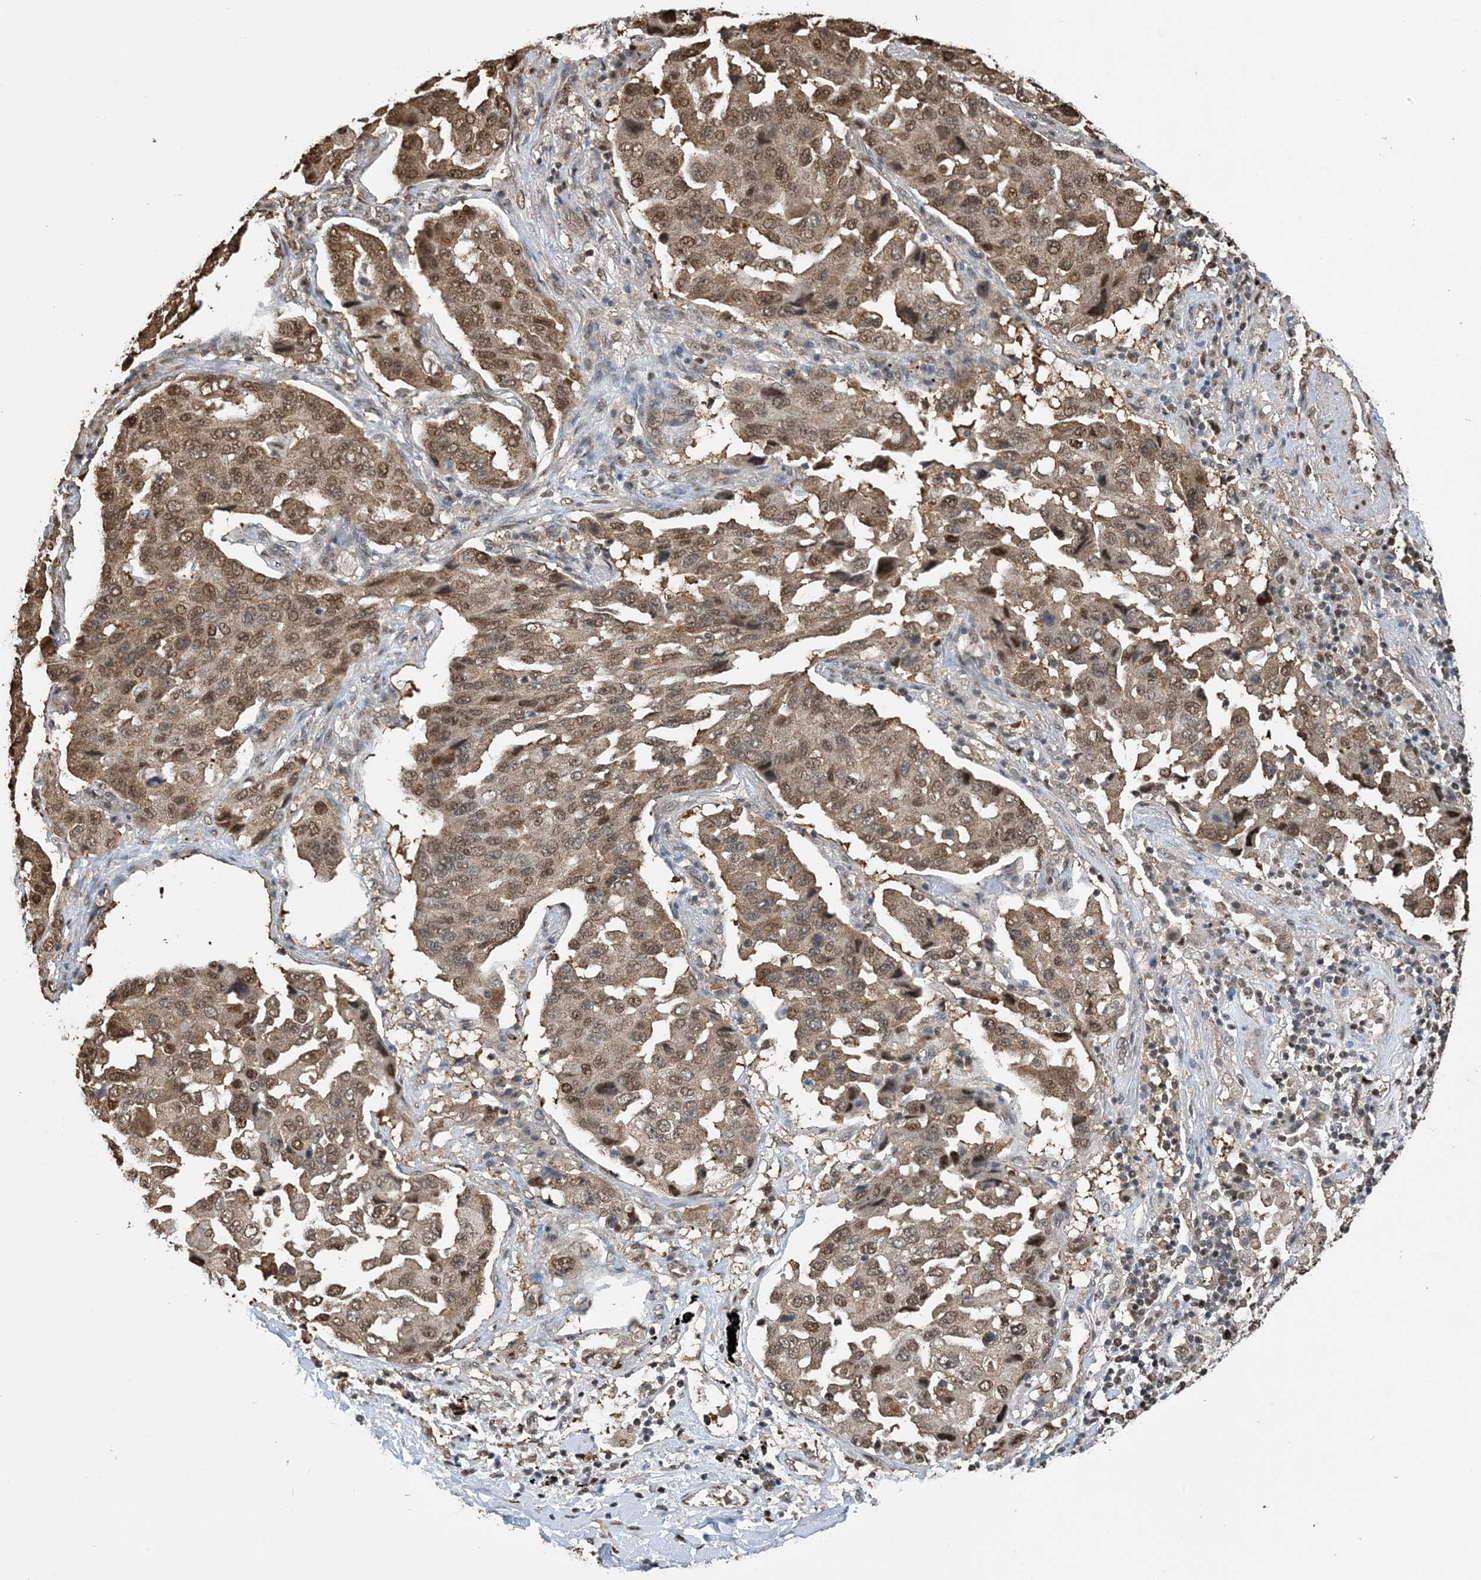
{"staining": {"intensity": "moderate", "quantity": ">75%", "location": "cytoplasmic/membranous,nuclear"}, "tissue": "lung cancer", "cell_type": "Tumor cells", "image_type": "cancer", "snomed": [{"axis": "morphology", "description": "Adenocarcinoma, NOS"}, {"axis": "topography", "description": "Lung"}], "caption": "Lung cancer (adenocarcinoma) tissue reveals moderate cytoplasmic/membranous and nuclear expression in approximately >75% of tumor cells, visualized by immunohistochemistry. (DAB (3,3'-diaminobenzidine) IHC with brightfield microscopy, high magnification).", "gene": "HSPA1A", "patient": {"sex": "female", "age": 65}}